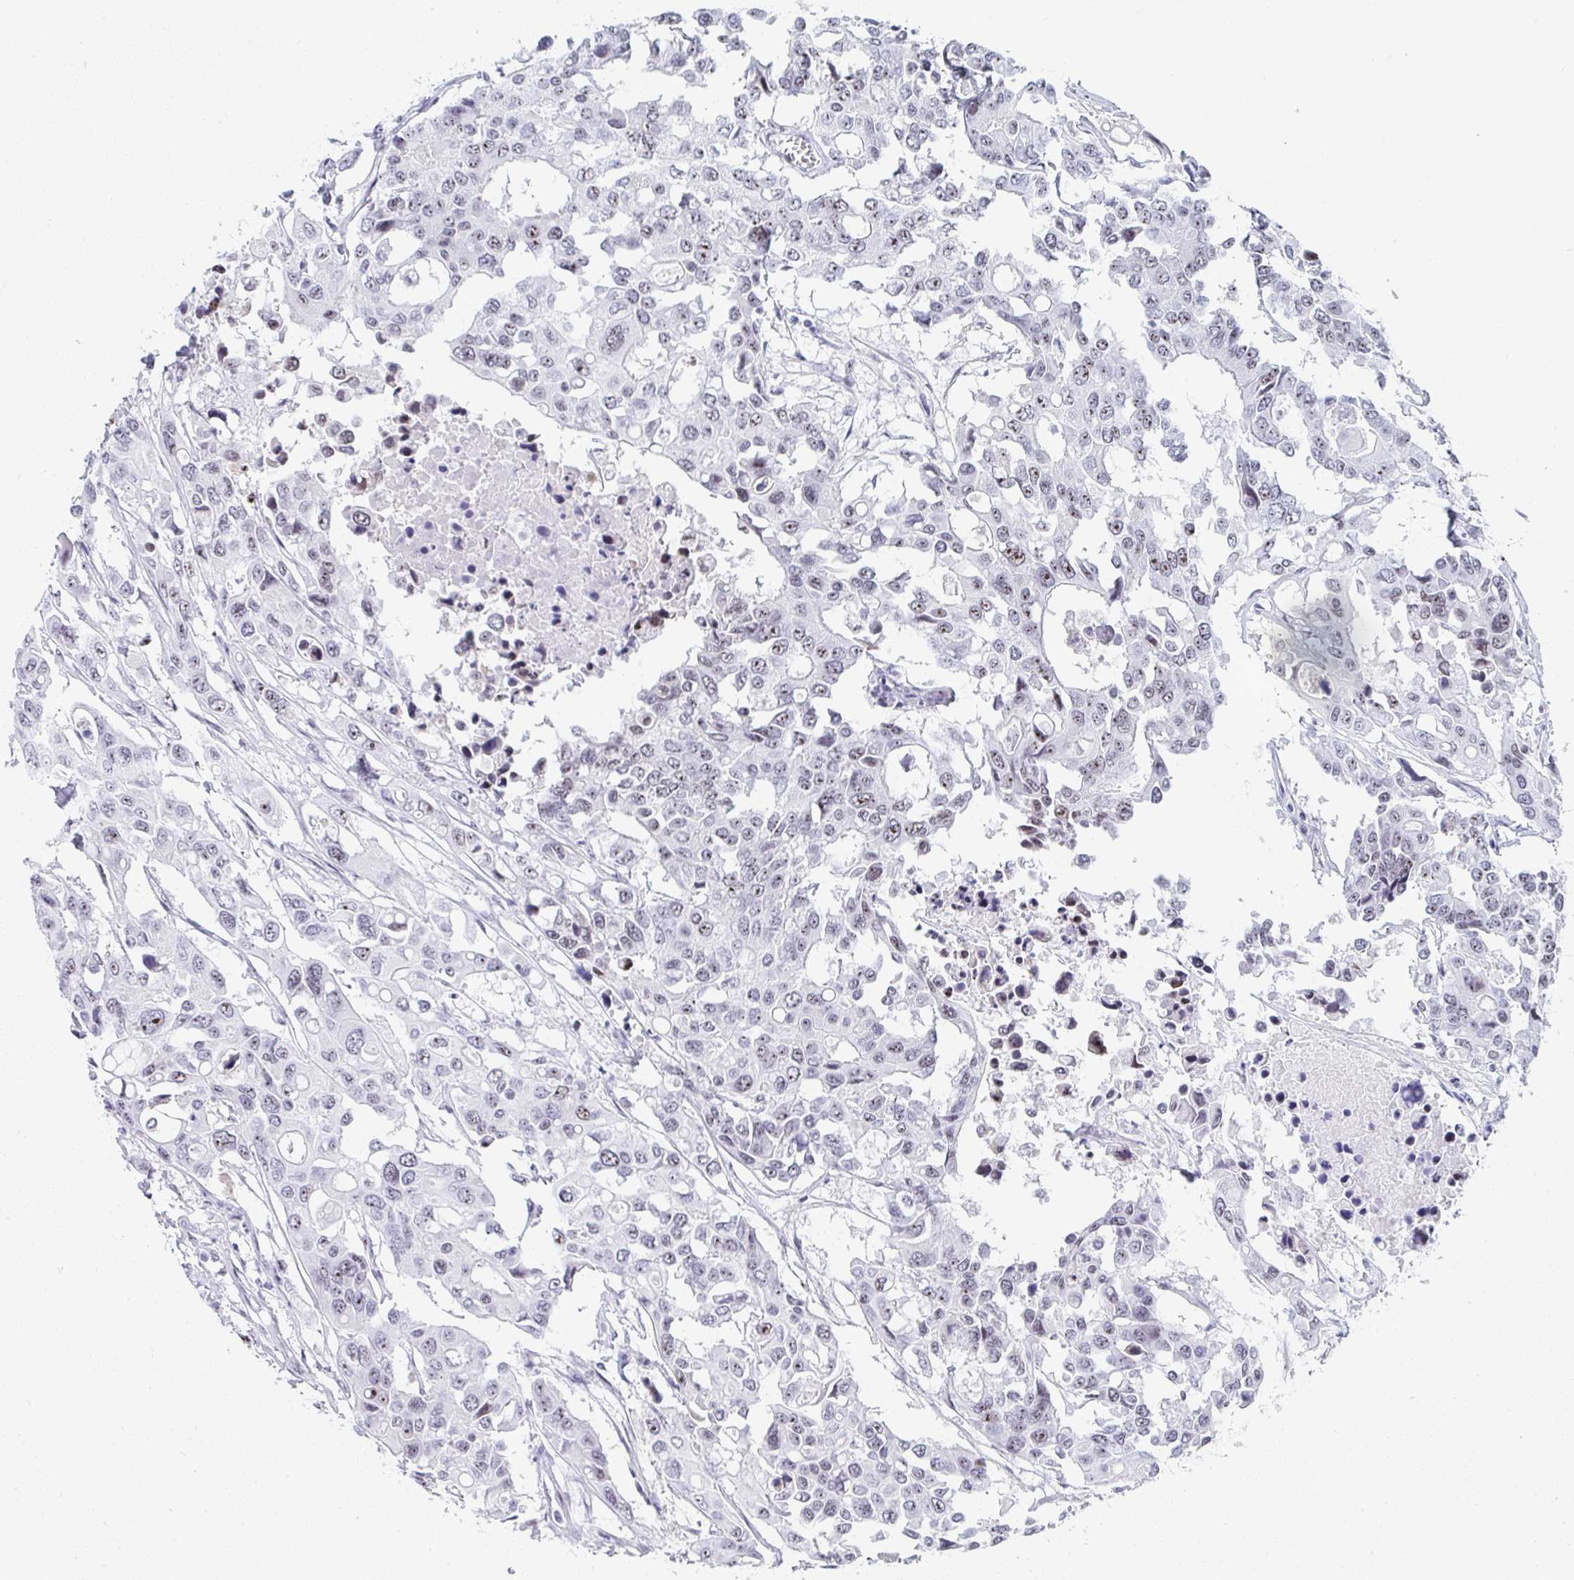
{"staining": {"intensity": "weak", "quantity": ">75%", "location": "nuclear"}, "tissue": "colorectal cancer", "cell_type": "Tumor cells", "image_type": "cancer", "snomed": [{"axis": "morphology", "description": "Adenocarcinoma, NOS"}, {"axis": "topography", "description": "Colon"}], "caption": "There is low levels of weak nuclear positivity in tumor cells of colorectal cancer, as demonstrated by immunohistochemical staining (brown color).", "gene": "NOP10", "patient": {"sex": "male", "age": 77}}